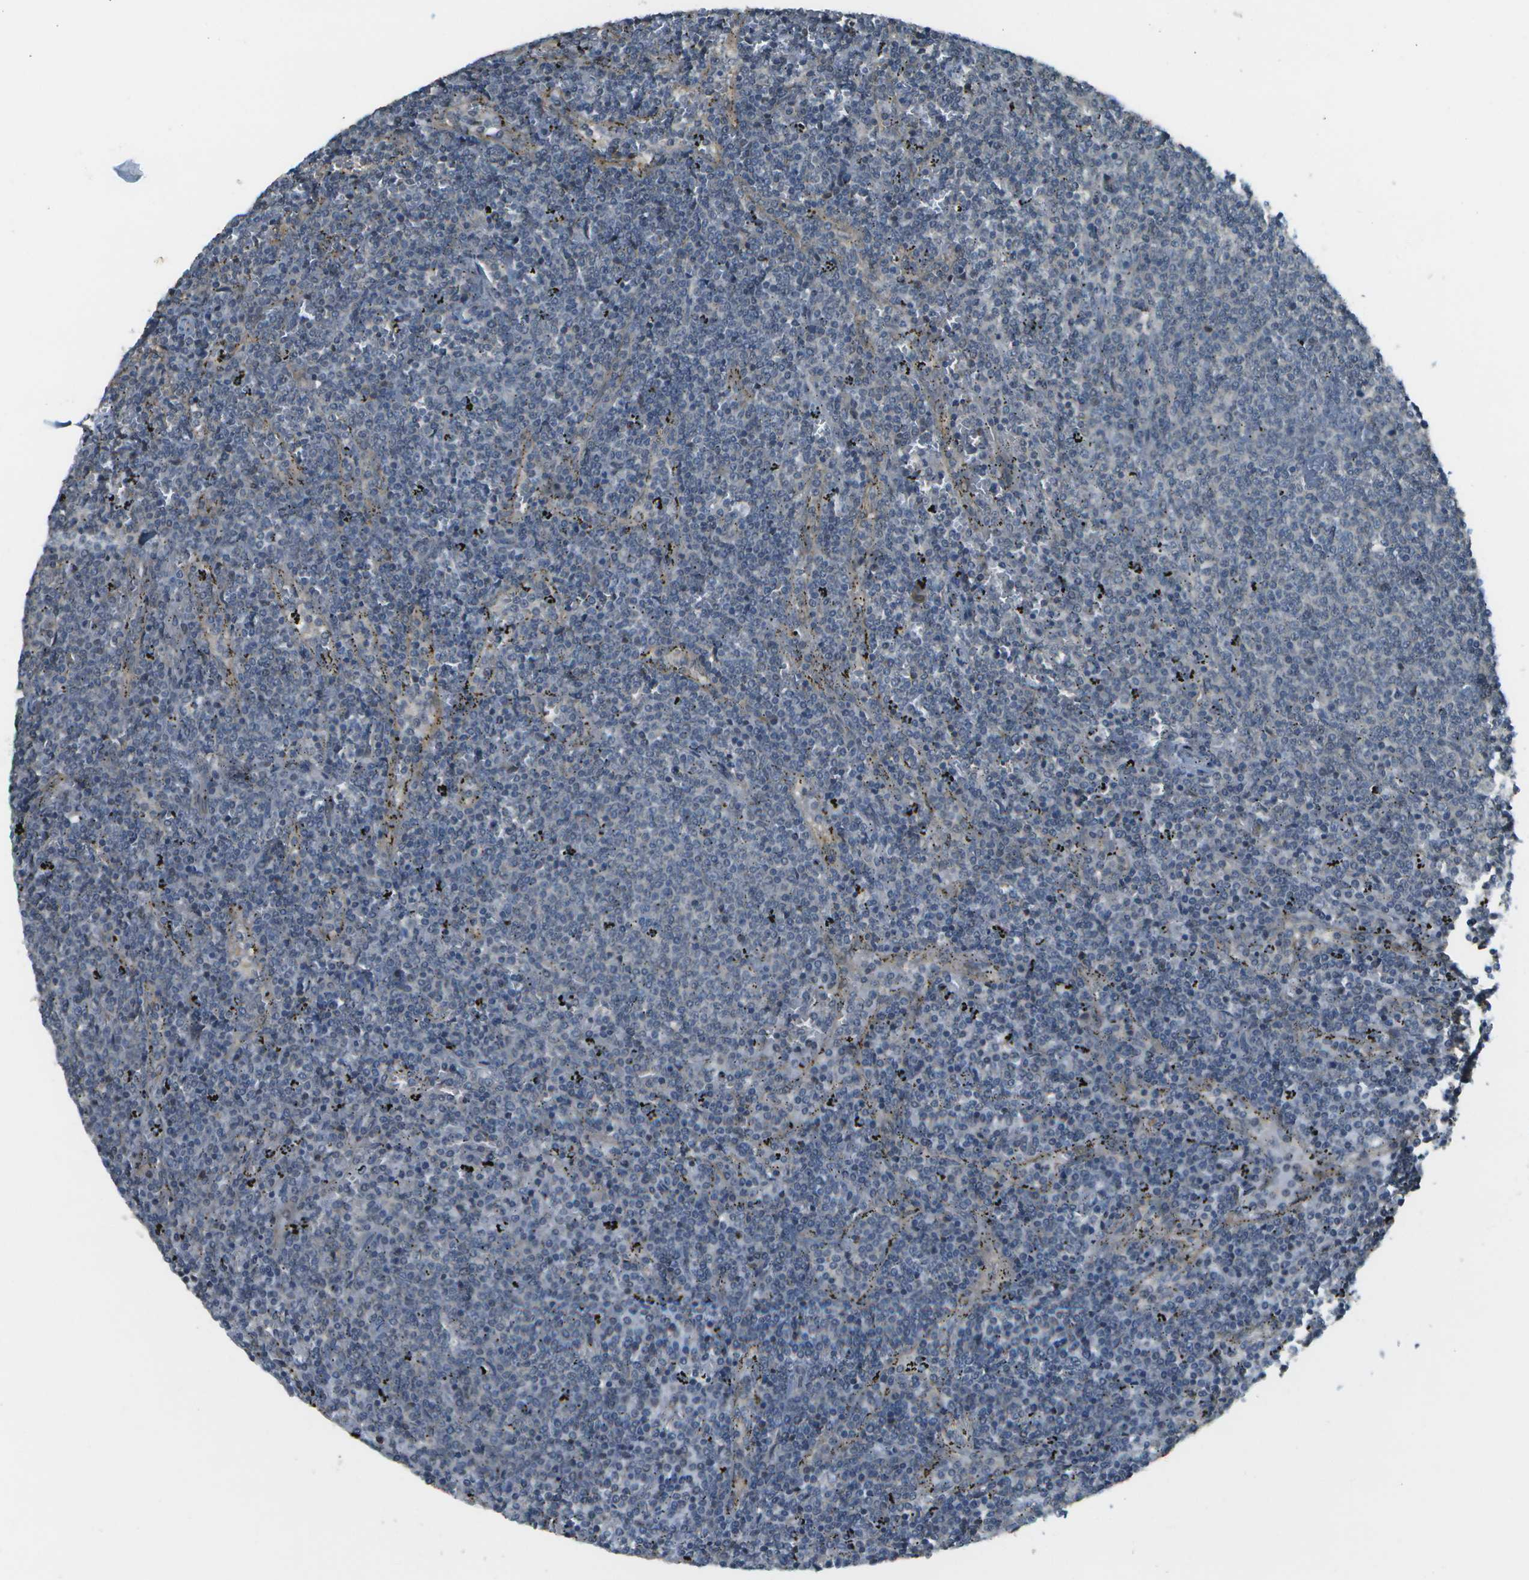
{"staining": {"intensity": "negative", "quantity": "none", "location": "none"}, "tissue": "lymphoma", "cell_type": "Tumor cells", "image_type": "cancer", "snomed": [{"axis": "morphology", "description": "Malignant lymphoma, non-Hodgkin's type, Low grade"}, {"axis": "topography", "description": "Spleen"}], "caption": "IHC photomicrograph of low-grade malignant lymphoma, non-Hodgkin's type stained for a protein (brown), which demonstrates no expression in tumor cells. (Immunohistochemistry (ihc), brightfield microscopy, high magnification).", "gene": "WNK2", "patient": {"sex": "female", "age": 50}}